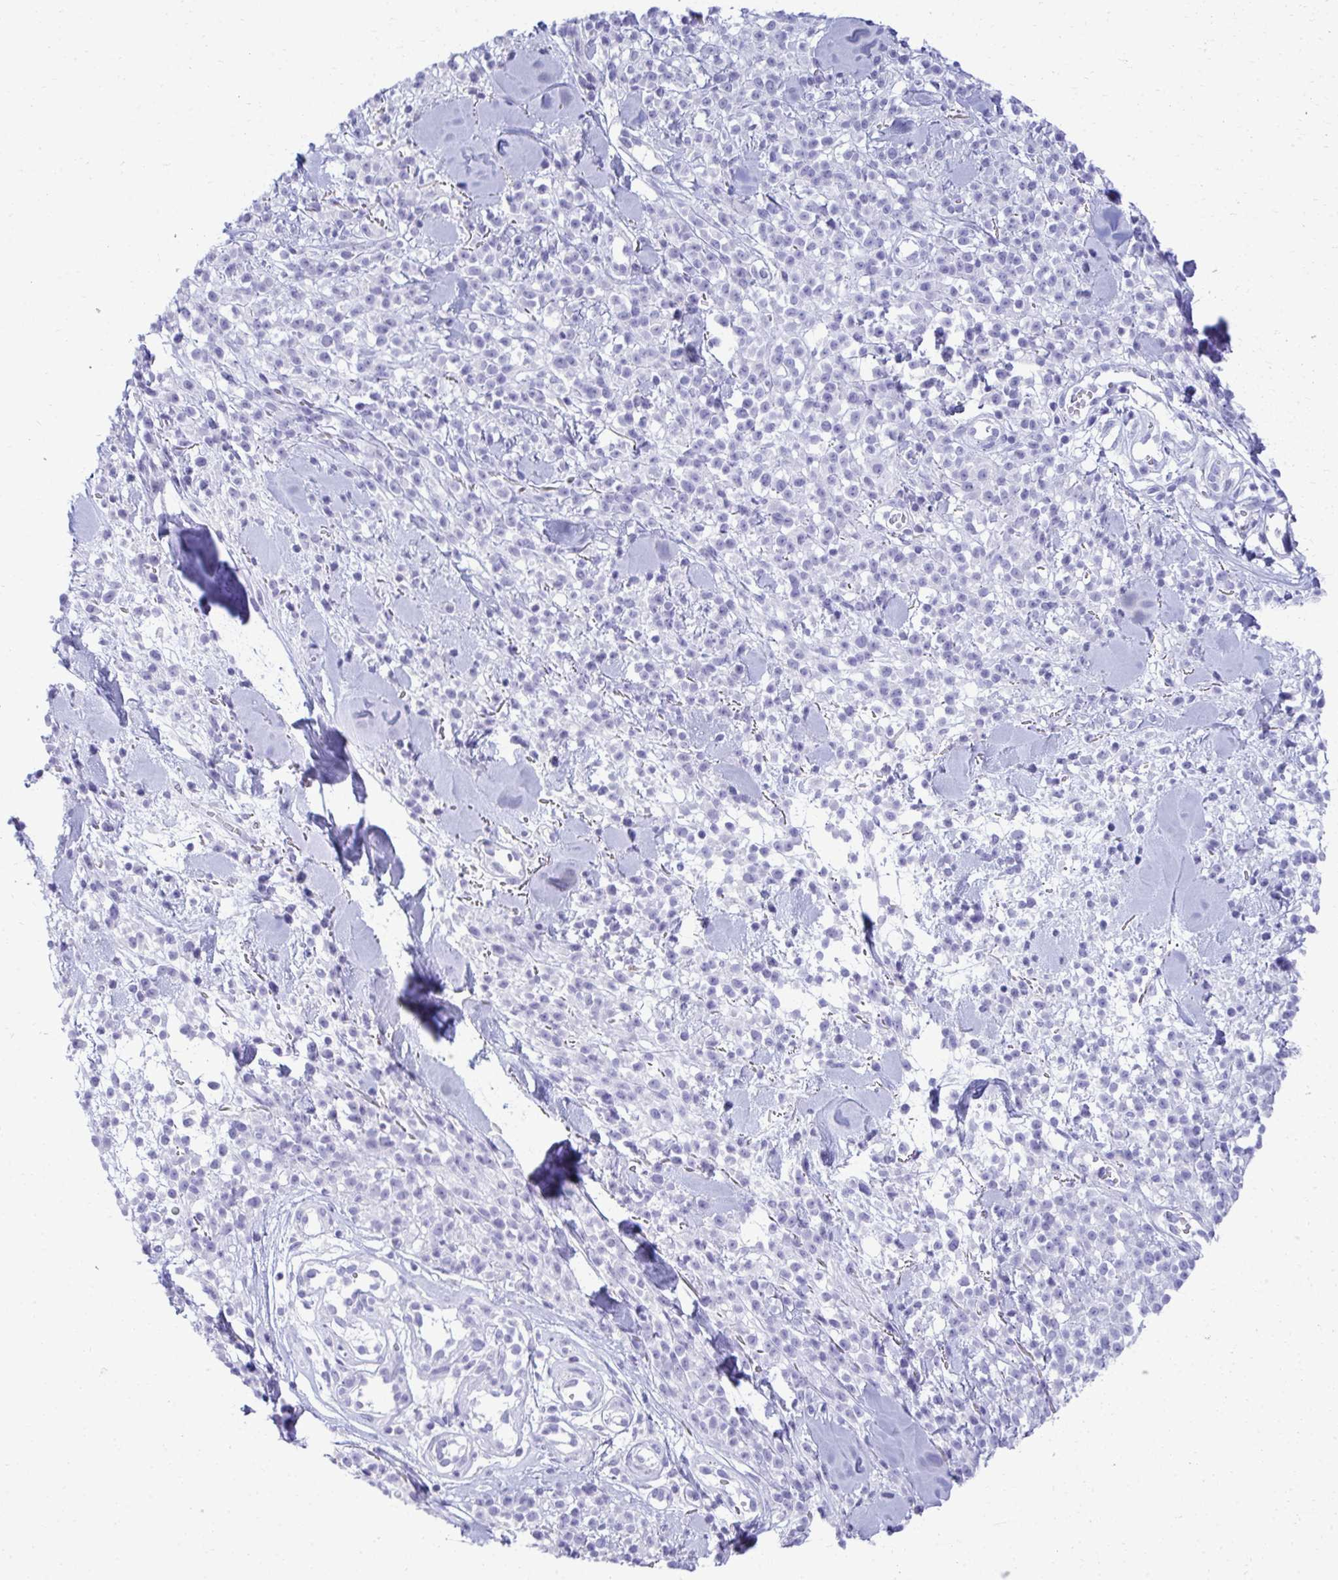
{"staining": {"intensity": "negative", "quantity": "none", "location": "none"}, "tissue": "melanoma", "cell_type": "Tumor cells", "image_type": "cancer", "snomed": [{"axis": "morphology", "description": "Malignant melanoma, NOS"}, {"axis": "topography", "description": "Skin"}, {"axis": "topography", "description": "Skin of trunk"}], "caption": "This is a image of immunohistochemistry staining of melanoma, which shows no positivity in tumor cells. (Immunohistochemistry (ihc), brightfield microscopy, high magnification).", "gene": "AIG1", "patient": {"sex": "male", "age": 74}}